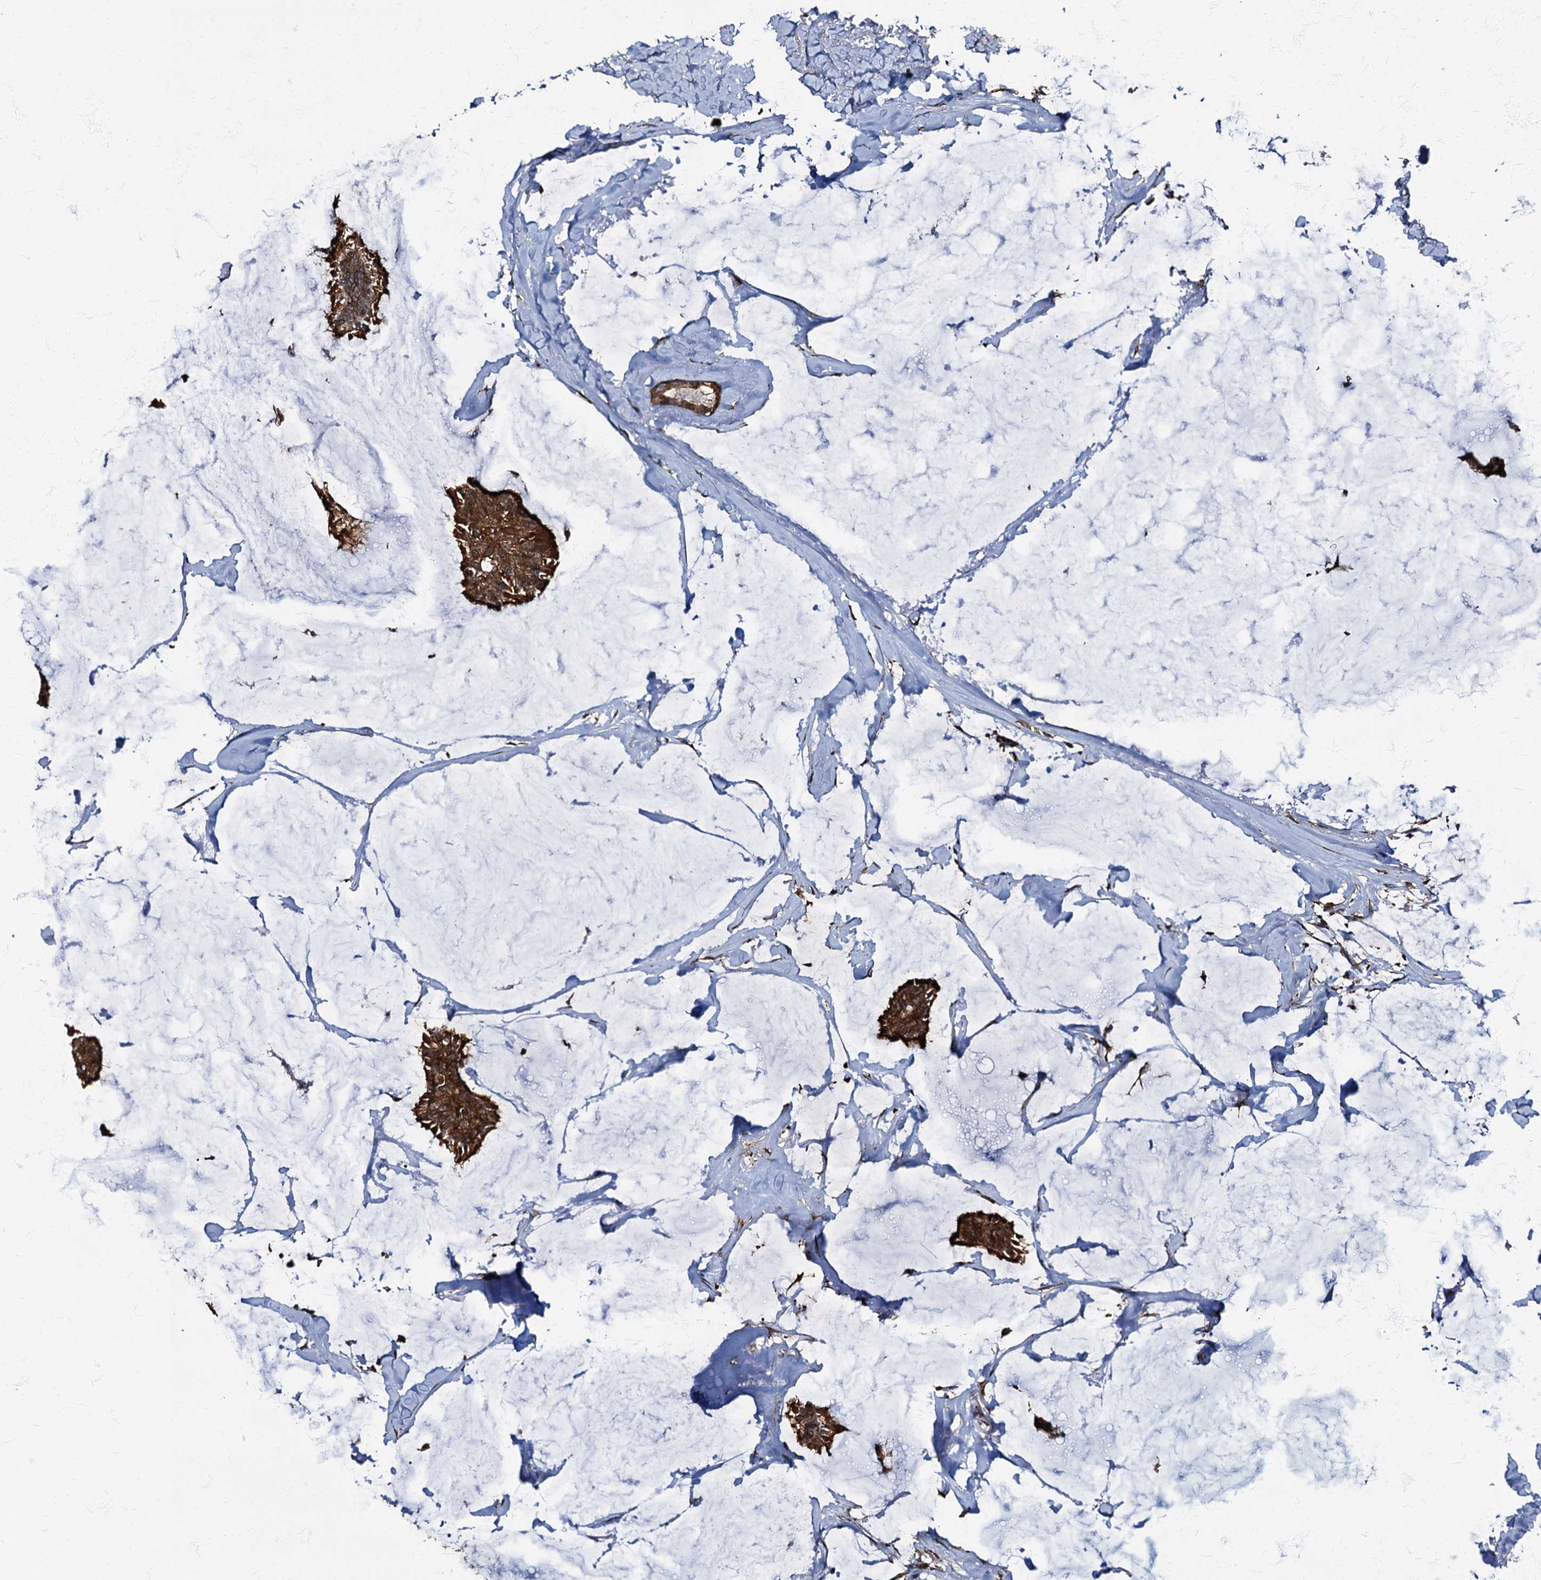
{"staining": {"intensity": "strong", "quantity": ">75%", "location": "cytoplasmic/membranous"}, "tissue": "breast cancer", "cell_type": "Tumor cells", "image_type": "cancer", "snomed": [{"axis": "morphology", "description": "Duct carcinoma"}, {"axis": "topography", "description": "Breast"}], "caption": "IHC (DAB (3,3'-diaminobenzidine)) staining of human invasive ductal carcinoma (breast) demonstrates strong cytoplasmic/membranous protein staining in approximately >75% of tumor cells. The protein is stained brown, and the nuclei are stained in blue (DAB IHC with brightfield microscopy, high magnification).", "gene": "ATP2C1", "patient": {"sex": "female", "age": 93}}